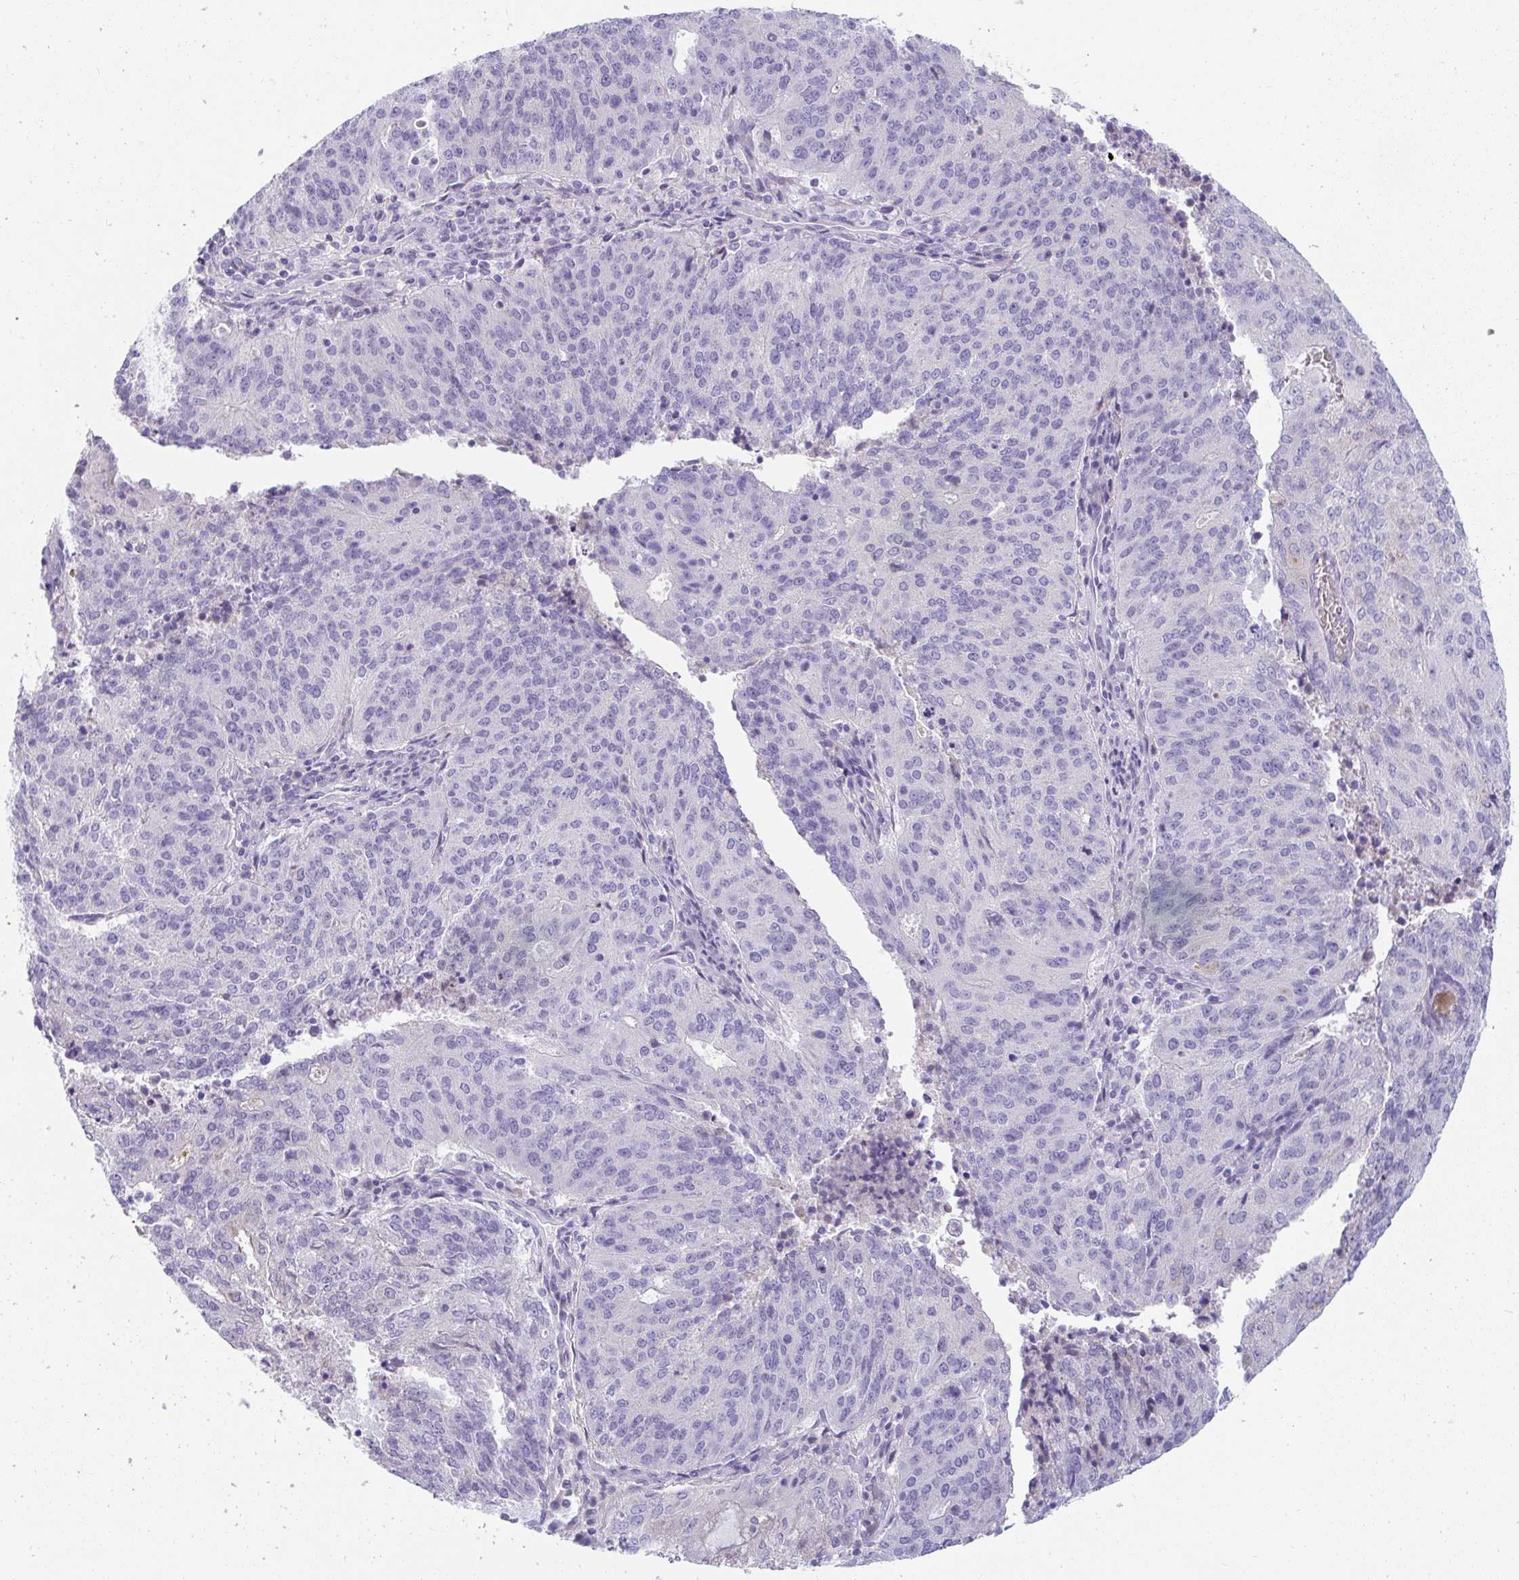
{"staining": {"intensity": "negative", "quantity": "none", "location": "none"}, "tissue": "endometrial cancer", "cell_type": "Tumor cells", "image_type": "cancer", "snomed": [{"axis": "morphology", "description": "Adenocarcinoma, NOS"}, {"axis": "topography", "description": "Endometrium"}], "caption": "This is an IHC image of endometrial cancer (adenocarcinoma). There is no staining in tumor cells.", "gene": "TTC30B", "patient": {"sex": "female", "age": 82}}